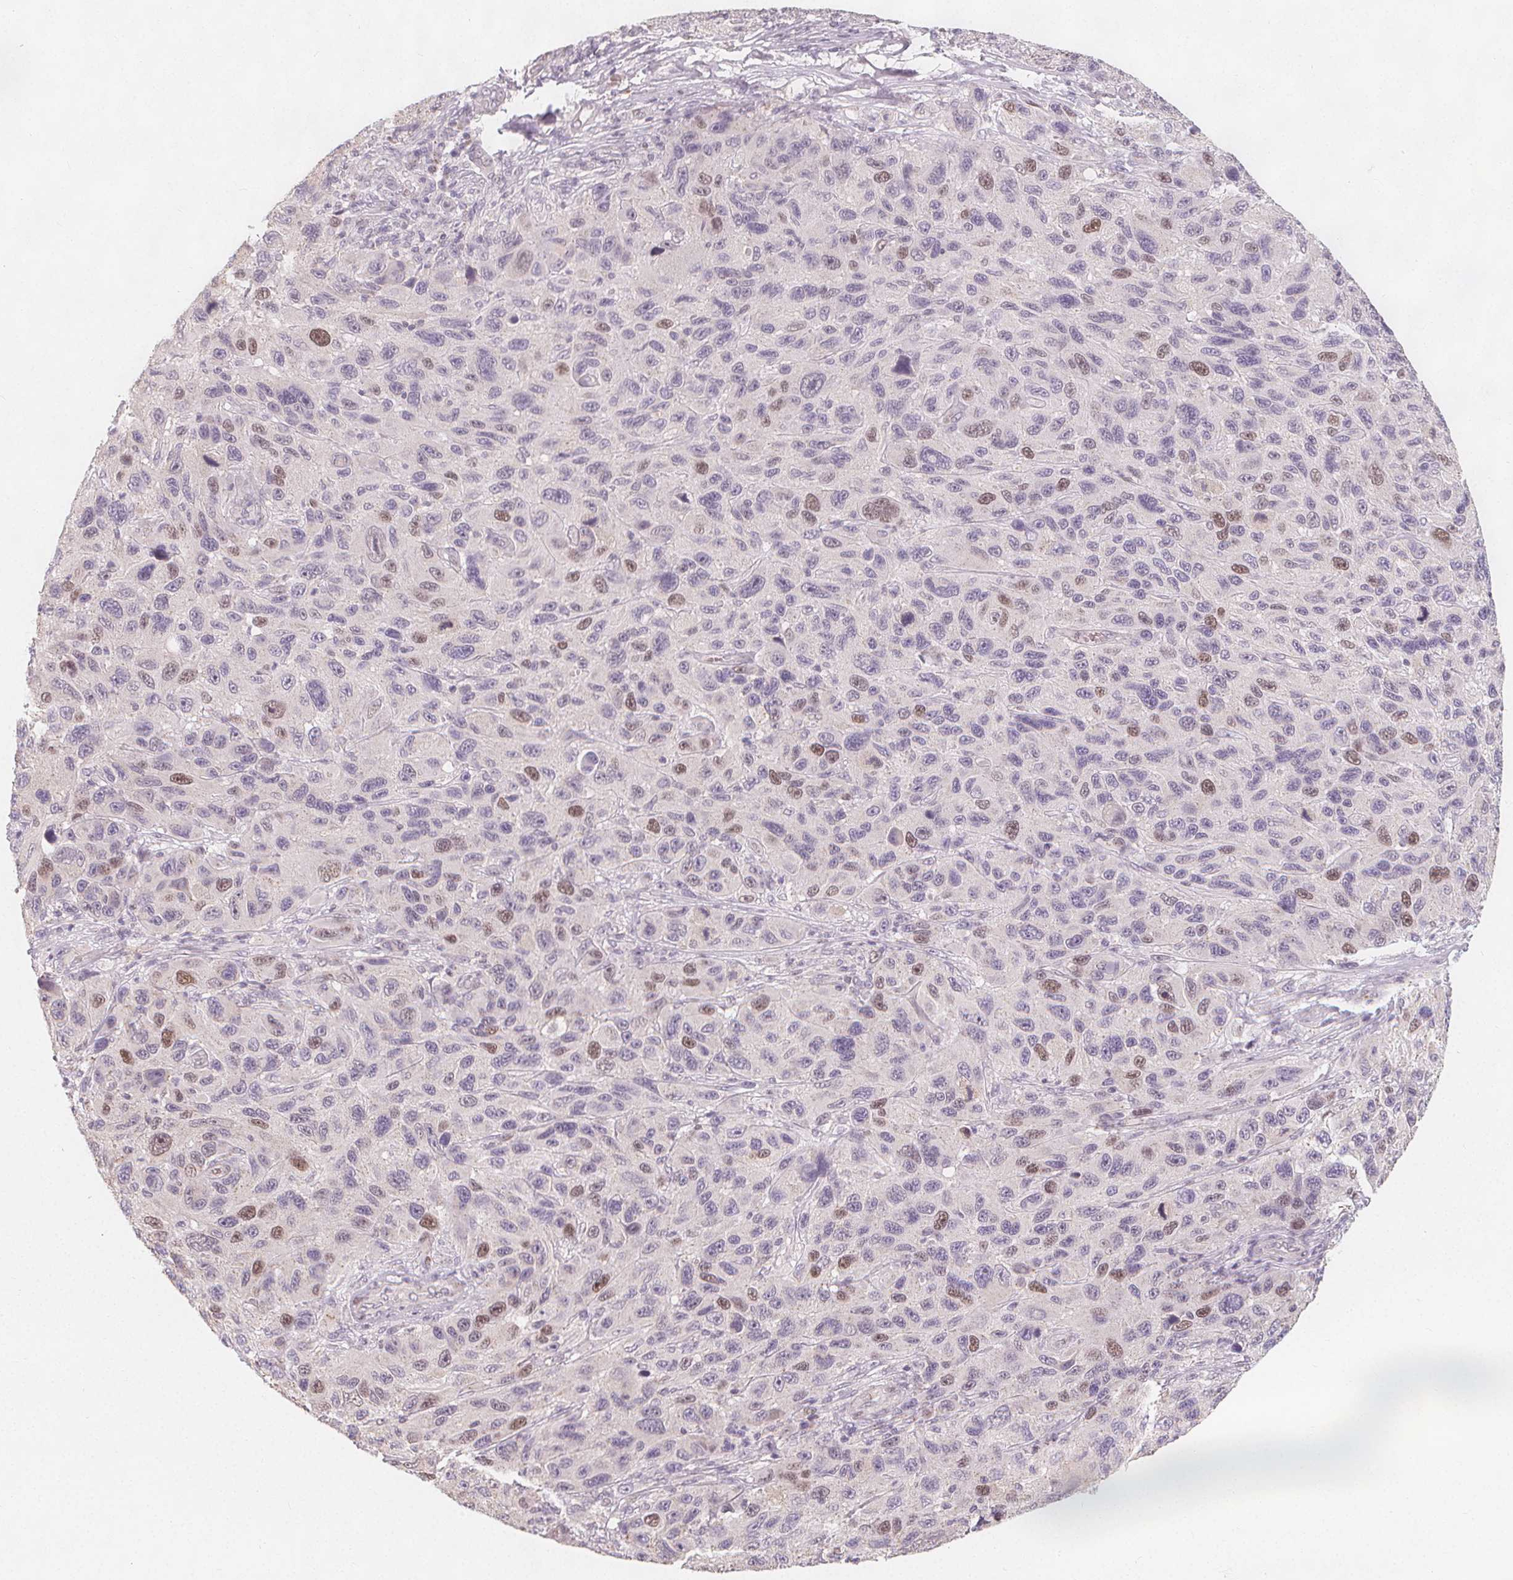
{"staining": {"intensity": "moderate", "quantity": "<25%", "location": "nuclear"}, "tissue": "melanoma", "cell_type": "Tumor cells", "image_type": "cancer", "snomed": [{"axis": "morphology", "description": "Malignant melanoma, NOS"}, {"axis": "topography", "description": "Skin"}], "caption": "DAB (3,3'-diaminobenzidine) immunohistochemical staining of malignant melanoma reveals moderate nuclear protein expression in approximately <25% of tumor cells.", "gene": "TIPIN", "patient": {"sex": "male", "age": 53}}